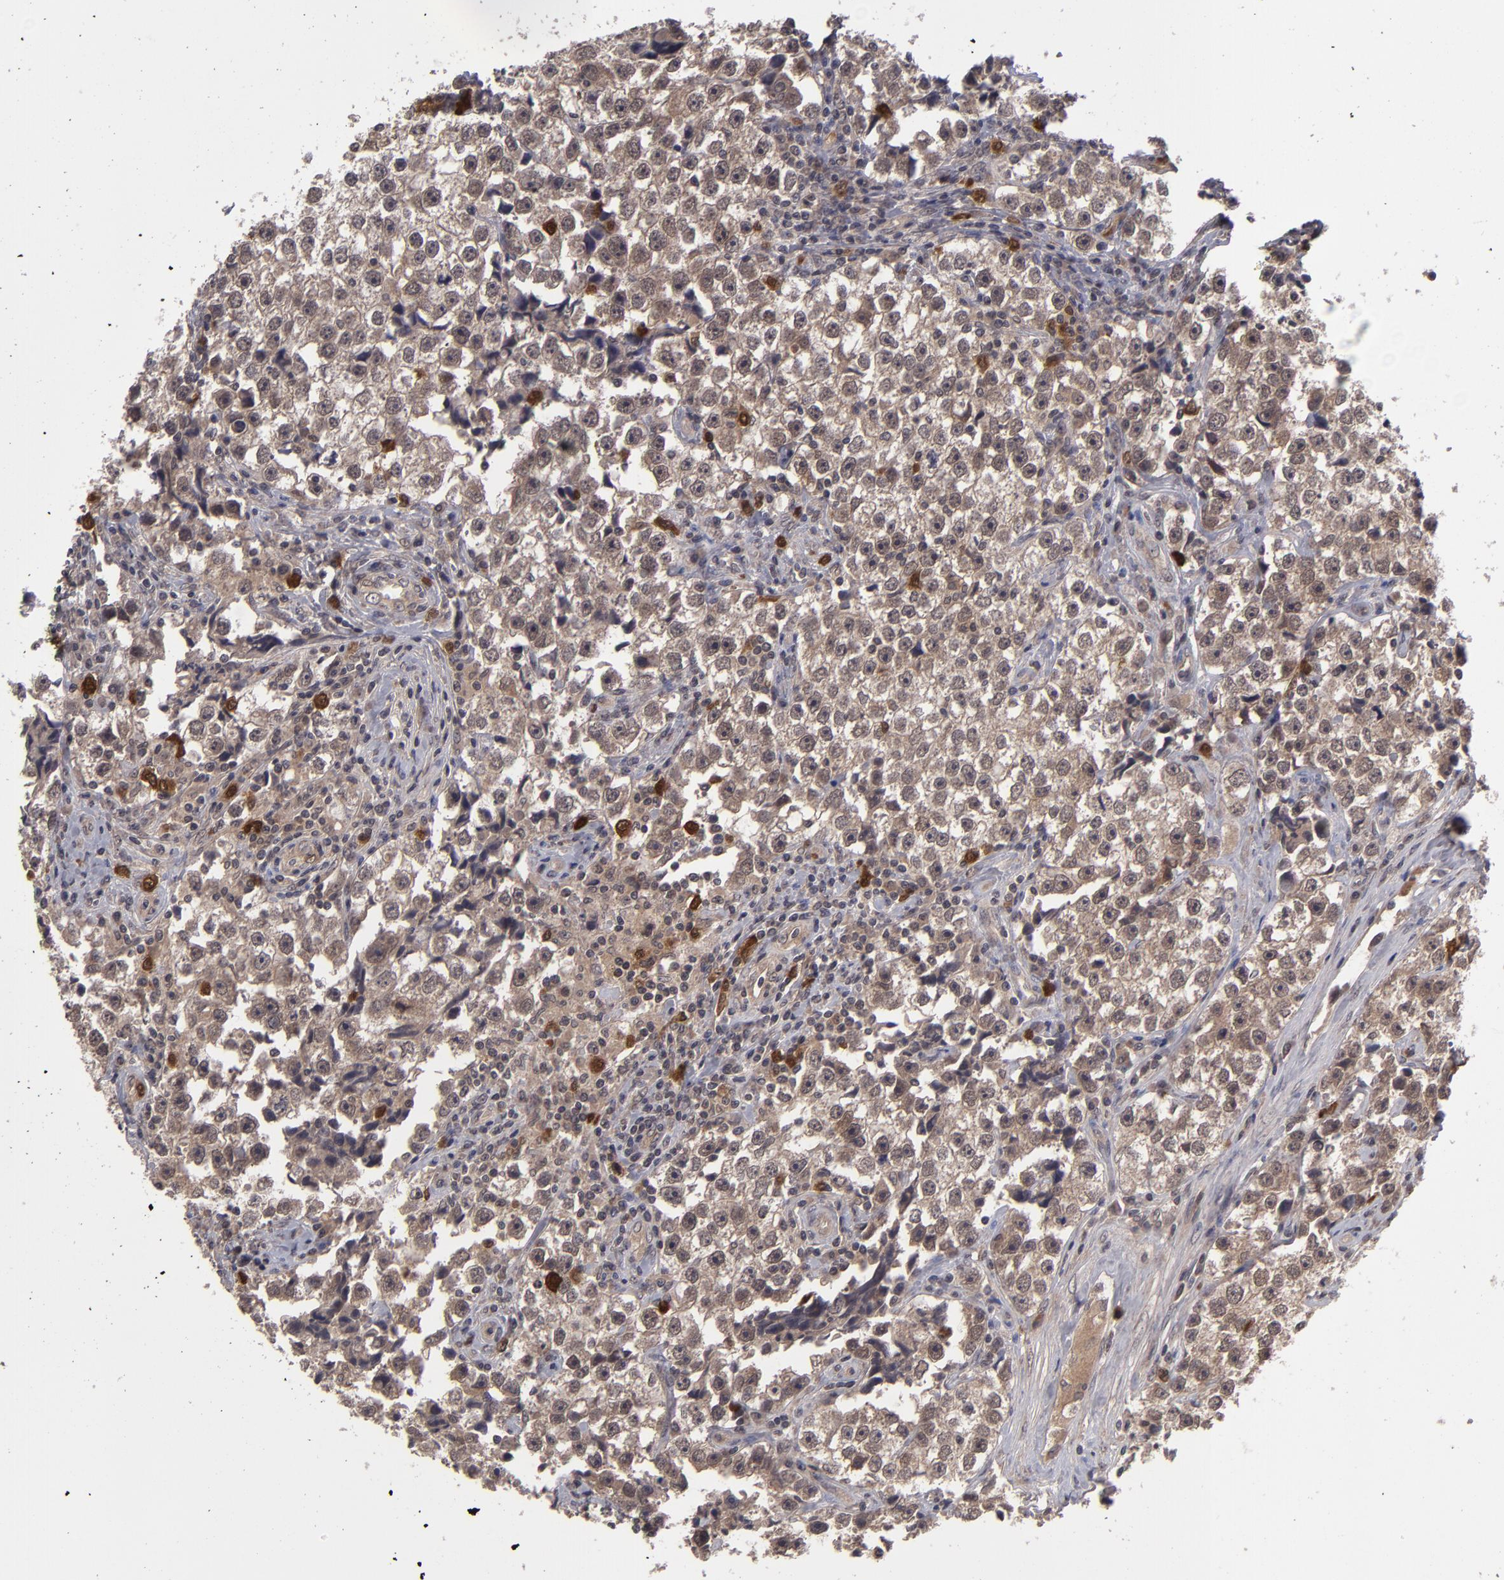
{"staining": {"intensity": "moderate", "quantity": ">75%", "location": "cytoplasmic/membranous,nuclear"}, "tissue": "testis cancer", "cell_type": "Tumor cells", "image_type": "cancer", "snomed": [{"axis": "morphology", "description": "Seminoma, NOS"}, {"axis": "topography", "description": "Testis"}], "caption": "High-power microscopy captured an immunohistochemistry (IHC) photomicrograph of testis seminoma, revealing moderate cytoplasmic/membranous and nuclear expression in approximately >75% of tumor cells.", "gene": "TYMS", "patient": {"sex": "male", "age": 32}}